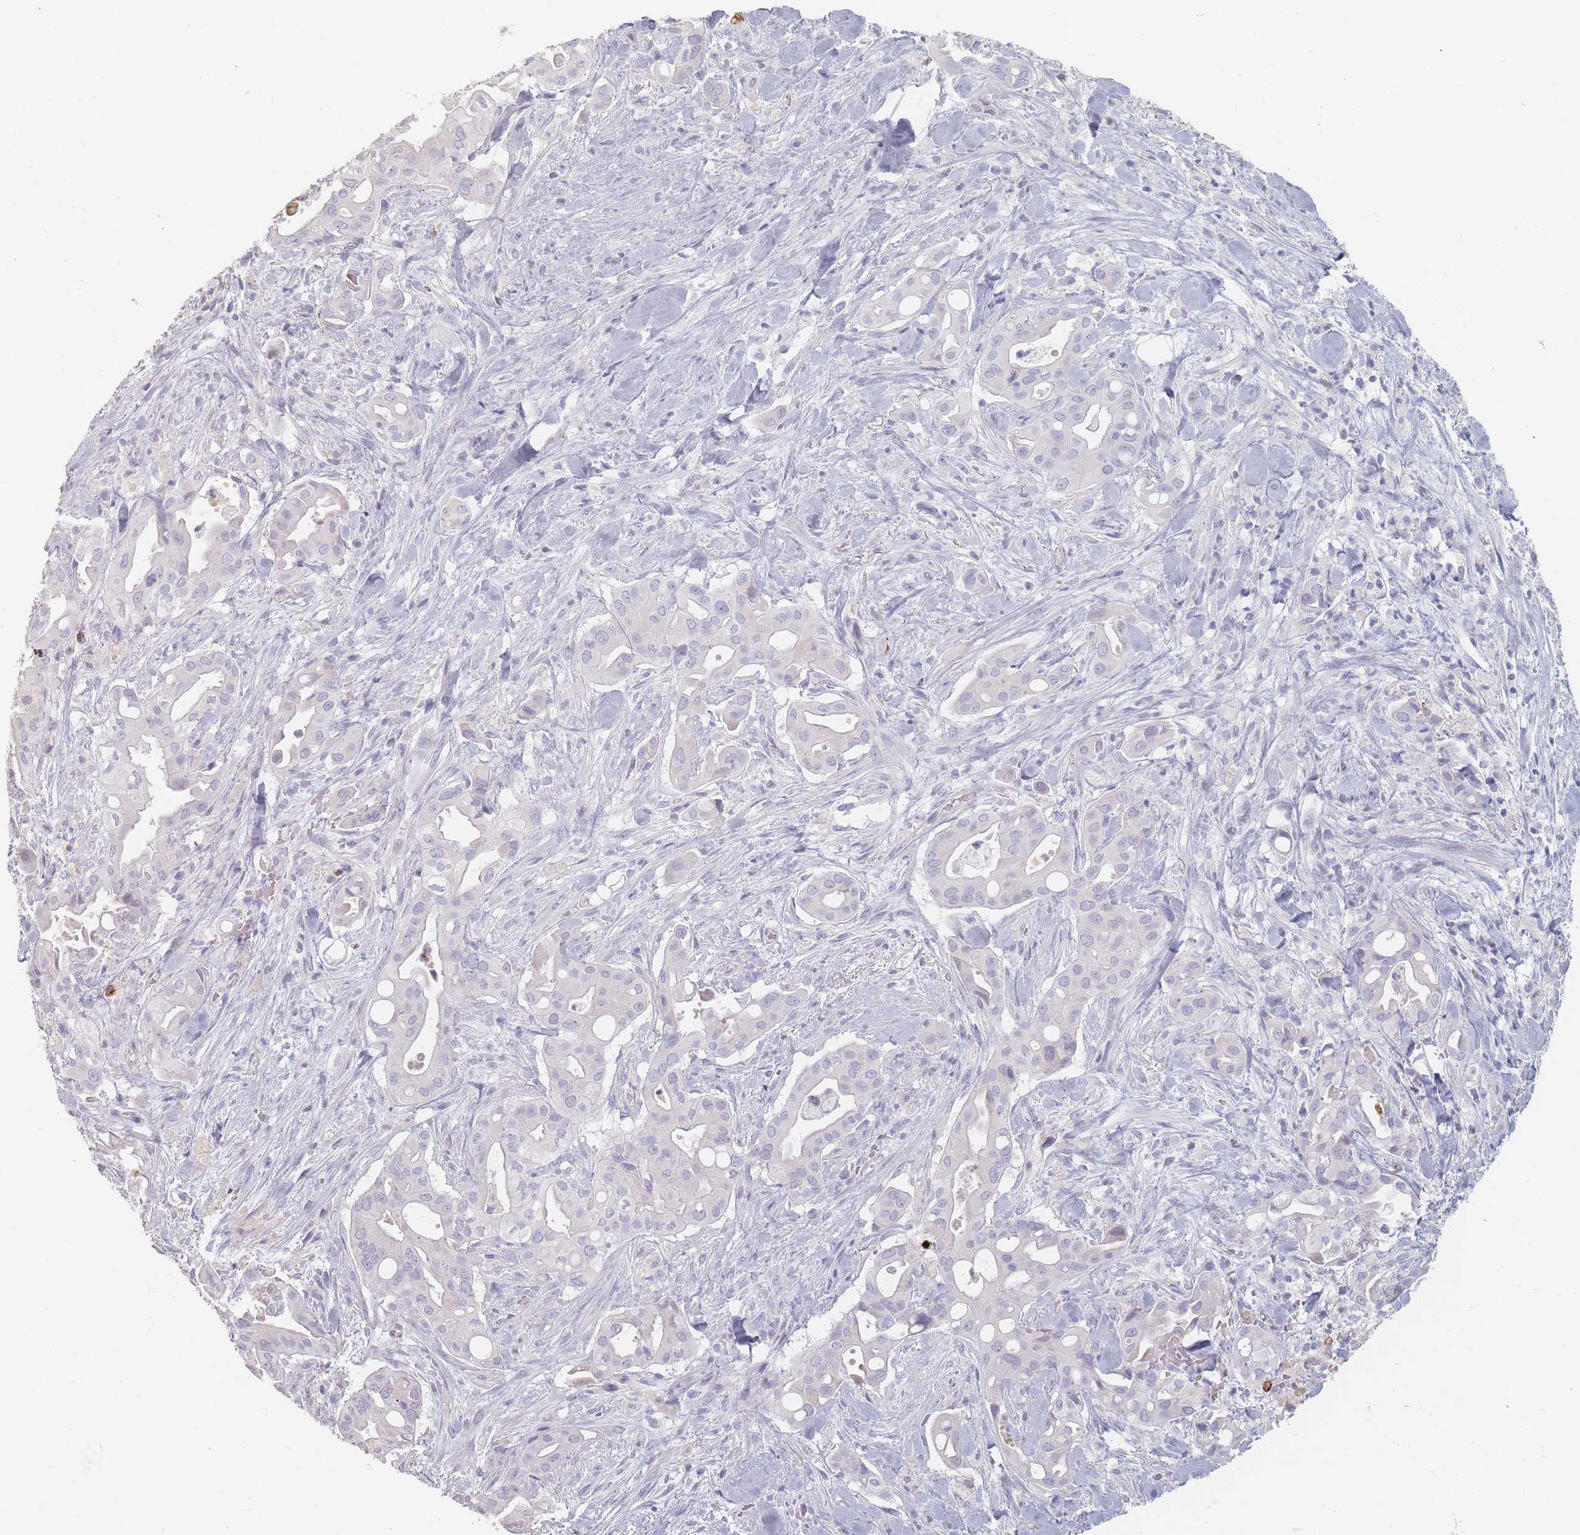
{"staining": {"intensity": "negative", "quantity": "none", "location": "none"}, "tissue": "liver cancer", "cell_type": "Tumor cells", "image_type": "cancer", "snomed": [{"axis": "morphology", "description": "Cholangiocarcinoma"}, {"axis": "topography", "description": "Liver"}], "caption": "Liver cholangiocarcinoma stained for a protein using immunohistochemistry exhibits no staining tumor cells.", "gene": "HELZ2", "patient": {"sex": "female", "age": 68}}